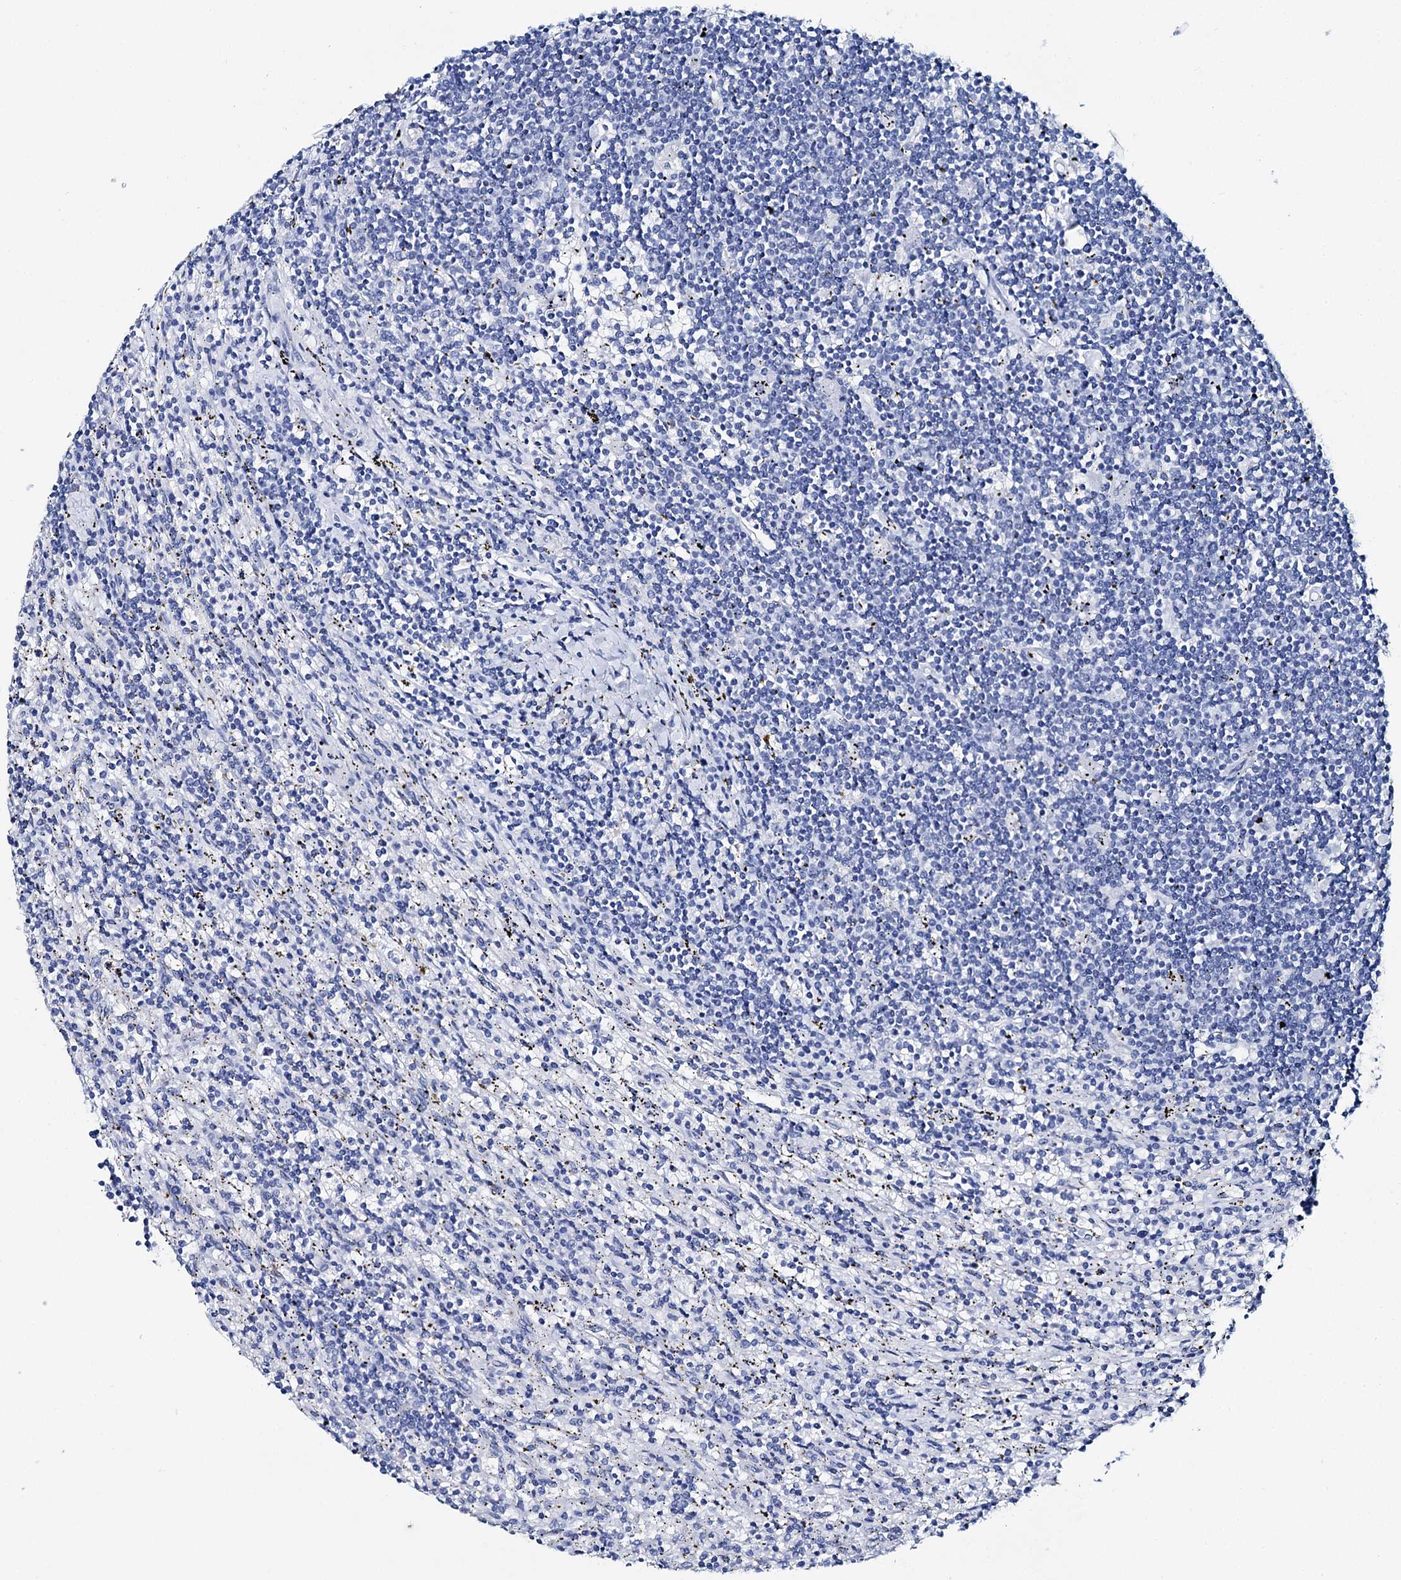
{"staining": {"intensity": "negative", "quantity": "none", "location": "none"}, "tissue": "lymphoma", "cell_type": "Tumor cells", "image_type": "cancer", "snomed": [{"axis": "morphology", "description": "Malignant lymphoma, non-Hodgkin's type, Low grade"}, {"axis": "topography", "description": "Spleen"}], "caption": "Immunohistochemistry (IHC) image of neoplastic tissue: human malignant lymphoma, non-Hodgkin's type (low-grade) stained with DAB reveals no significant protein positivity in tumor cells. The staining is performed using DAB (3,3'-diaminobenzidine) brown chromogen with nuclei counter-stained in using hematoxylin.", "gene": "BRINP1", "patient": {"sex": "male", "age": 76}}